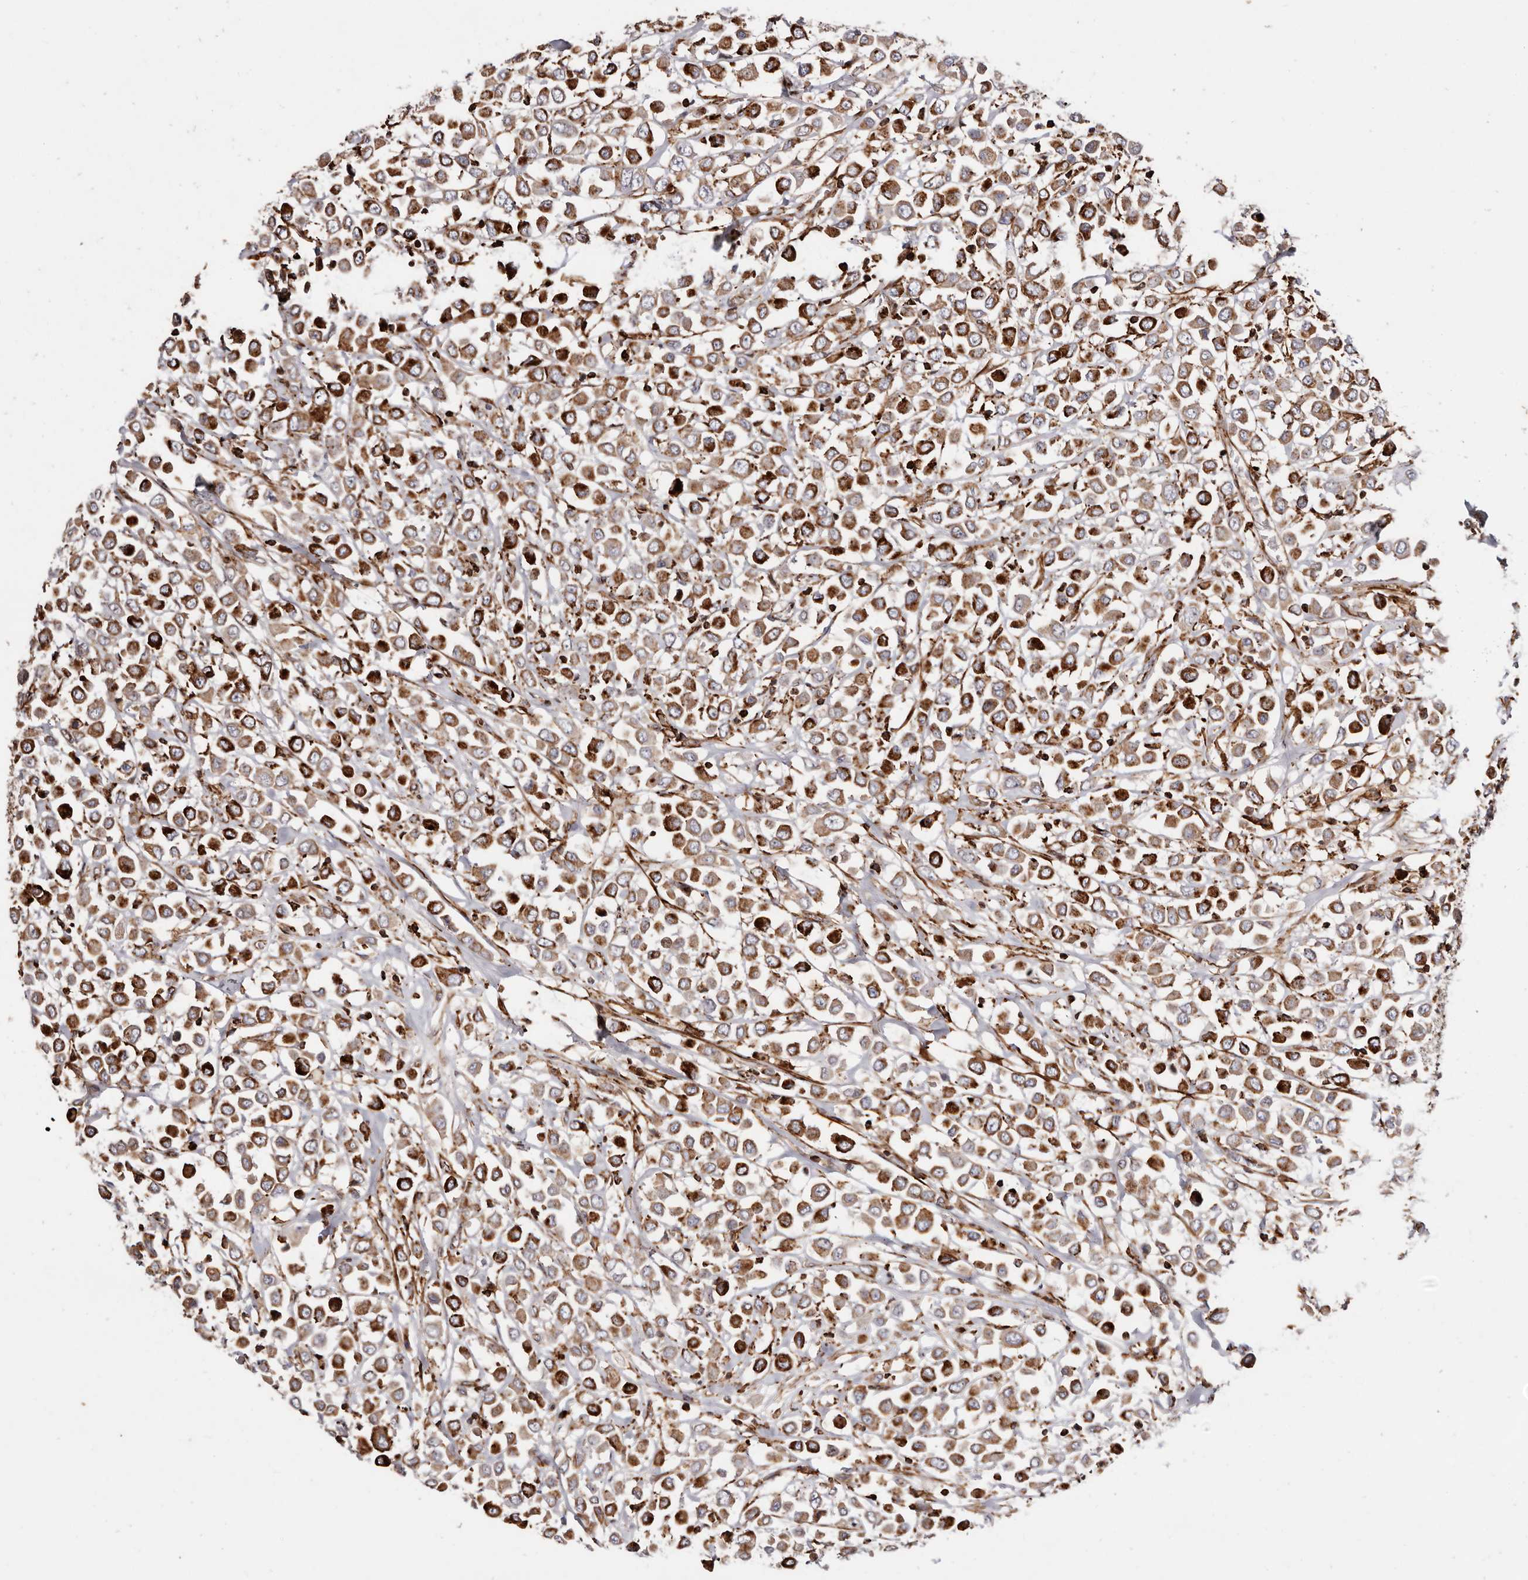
{"staining": {"intensity": "strong", "quantity": ">75%", "location": "cytoplasmic/membranous"}, "tissue": "breast cancer", "cell_type": "Tumor cells", "image_type": "cancer", "snomed": [{"axis": "morphology", "description": "Duct carcinoma"}, {"axis": "topography", "description": "Breast"}], "caption": "Immunohistochemistry (IHC) histopathology image of human breast cancer (intraductal carcinoma) stained for a protein (brown), which displays high levels of strong cytoplasmic/membranous staining in approximately >75% of tumor cells.", "gene": "PTPN22", "patient": {"sex": "female", "age": 61}}